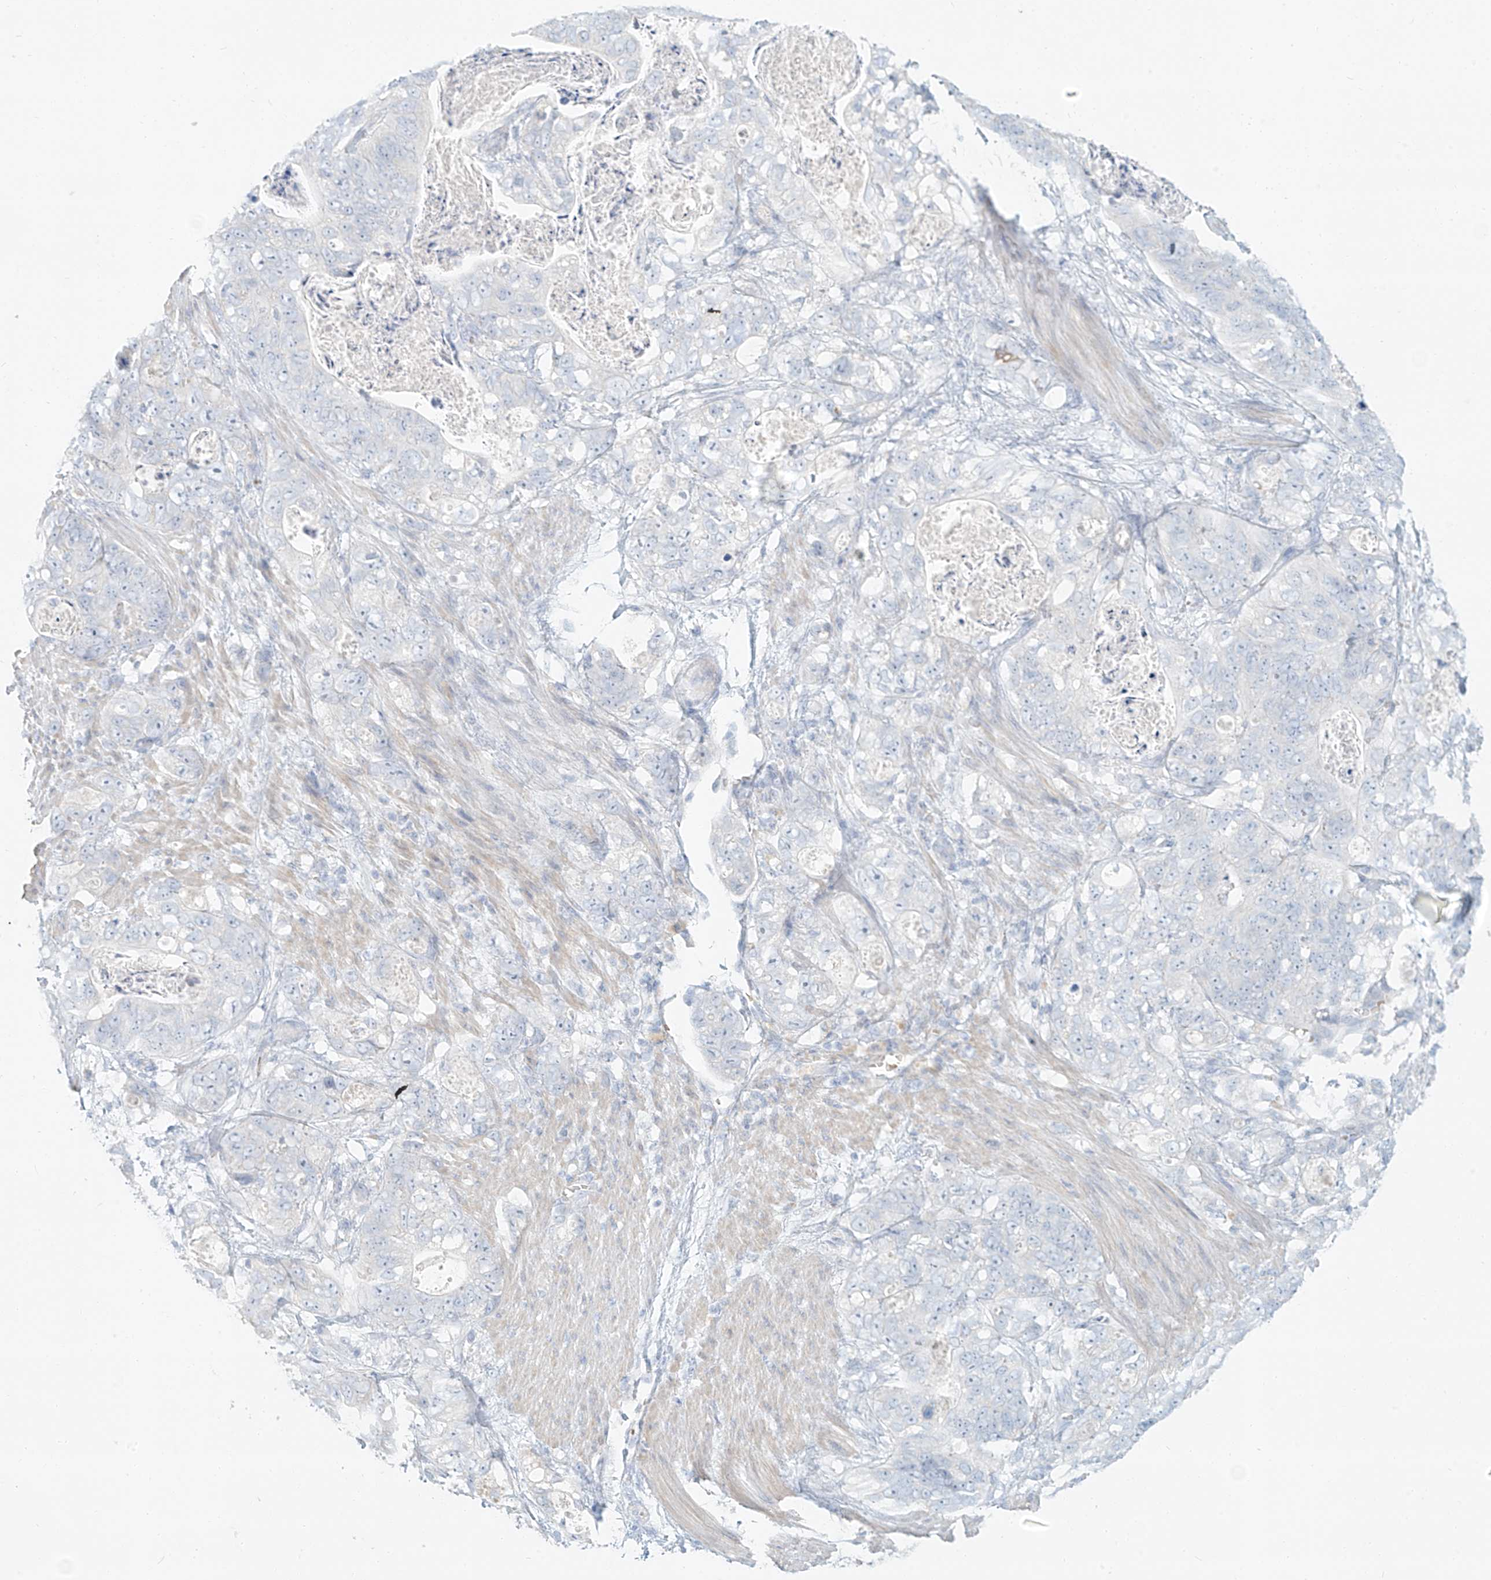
{"staining": {"intensity": "negative", "quantity": "none", "location": "none"}, "tissue": "stomach cancer", "cell_type": "Tumor cells", "image_type": "cancer", "snomed": [{"axis": "morphology", "description": "Normal tissue, NOS"}, {"axis": "morphology", "description": "Adenocarcinoma, NOS"}, {"axis": "topography", "description": "Stomach"}], "caption": "Immunohistochemistry (IHC) photomicrograph of human stomach cancer (adenocarcinoma) stained for a protein (brown), which reveals no expression in tumor cells. (DAB immunohistochemistry (IHC), high magnification).", "gene": "PGC", "patient": {"sex": "female", "age": 89}}